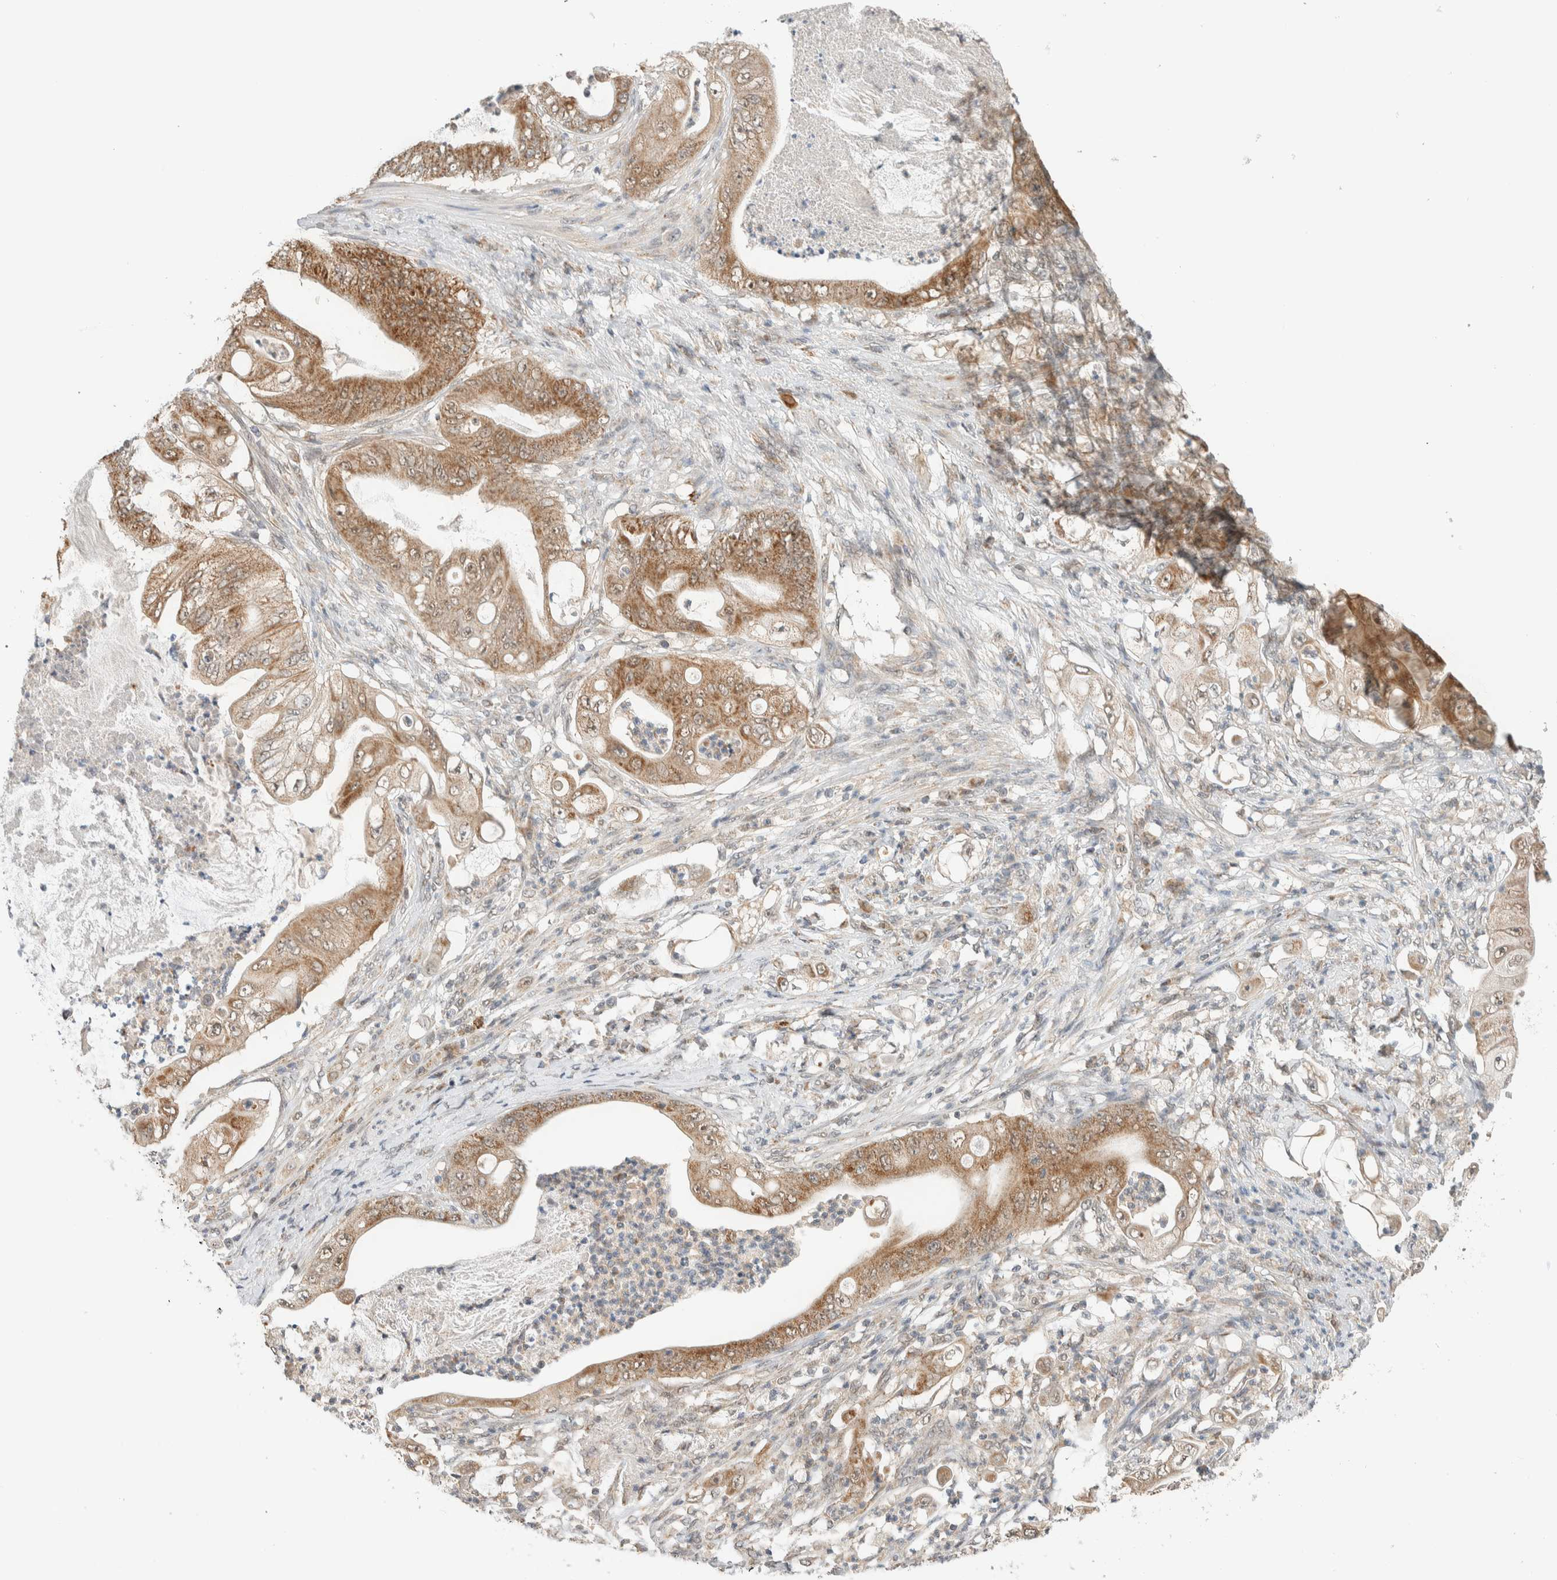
{"staining": {"intensity": "moderate", "quantity": ">75%", "location": "cytoplasmic/membranous"}, "tissue": "stomach cancer", "cell_type": "Tumor cells", "image_type": "cancer", "snomed": [{"axis": "morphology", "description": "Adenocarcinoma, NOS"}, {"axis": "topography", "description": "Stomach"}], "caption": "Stomach cancer stained with a protein marker demonstrates moderate staining in tumor cells.", "gene": "MRPL41", "patient": {"sex": "female", "age": 73}}